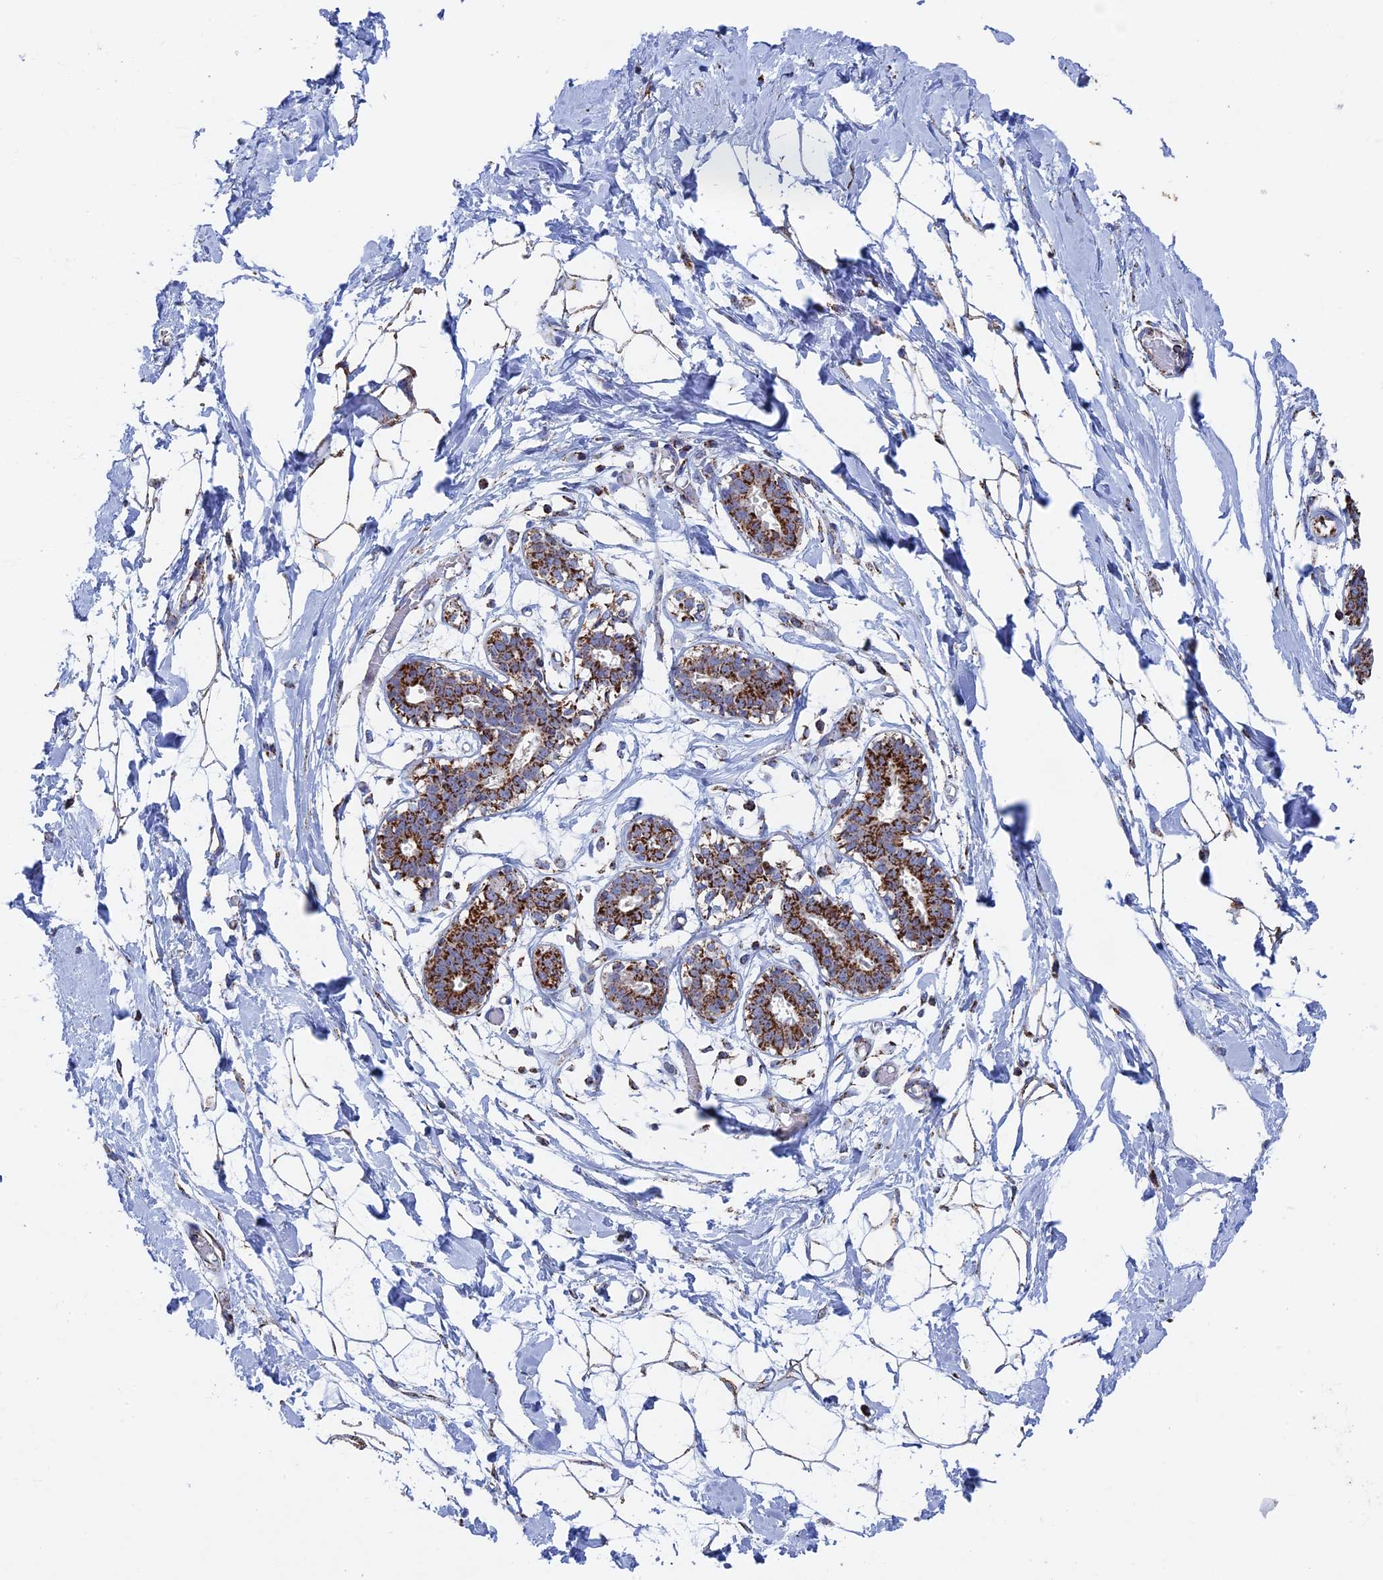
{"staining": {"intensity": "negative", "quantity": "none", "location": "none"}, "tissue": "breast", "cell_type": "Adipocytes", "image_type": "normal", "snomed": [{"axis": "morphology", "description": "Normal tissue, NOS"}, {"axis": "topography", "description": "Breast"}], "caption": "Immunohistochemistry photomicrograph of normal breast stained for a protein (brown), which shows no staining in adipocytes. Brightfield microscopy of IHC stained with DAB (brown) and hematoxylin (blue), captured at high magnification.", "gene": "SEC24D", "patient": {"sex": "female", "age": 27}}